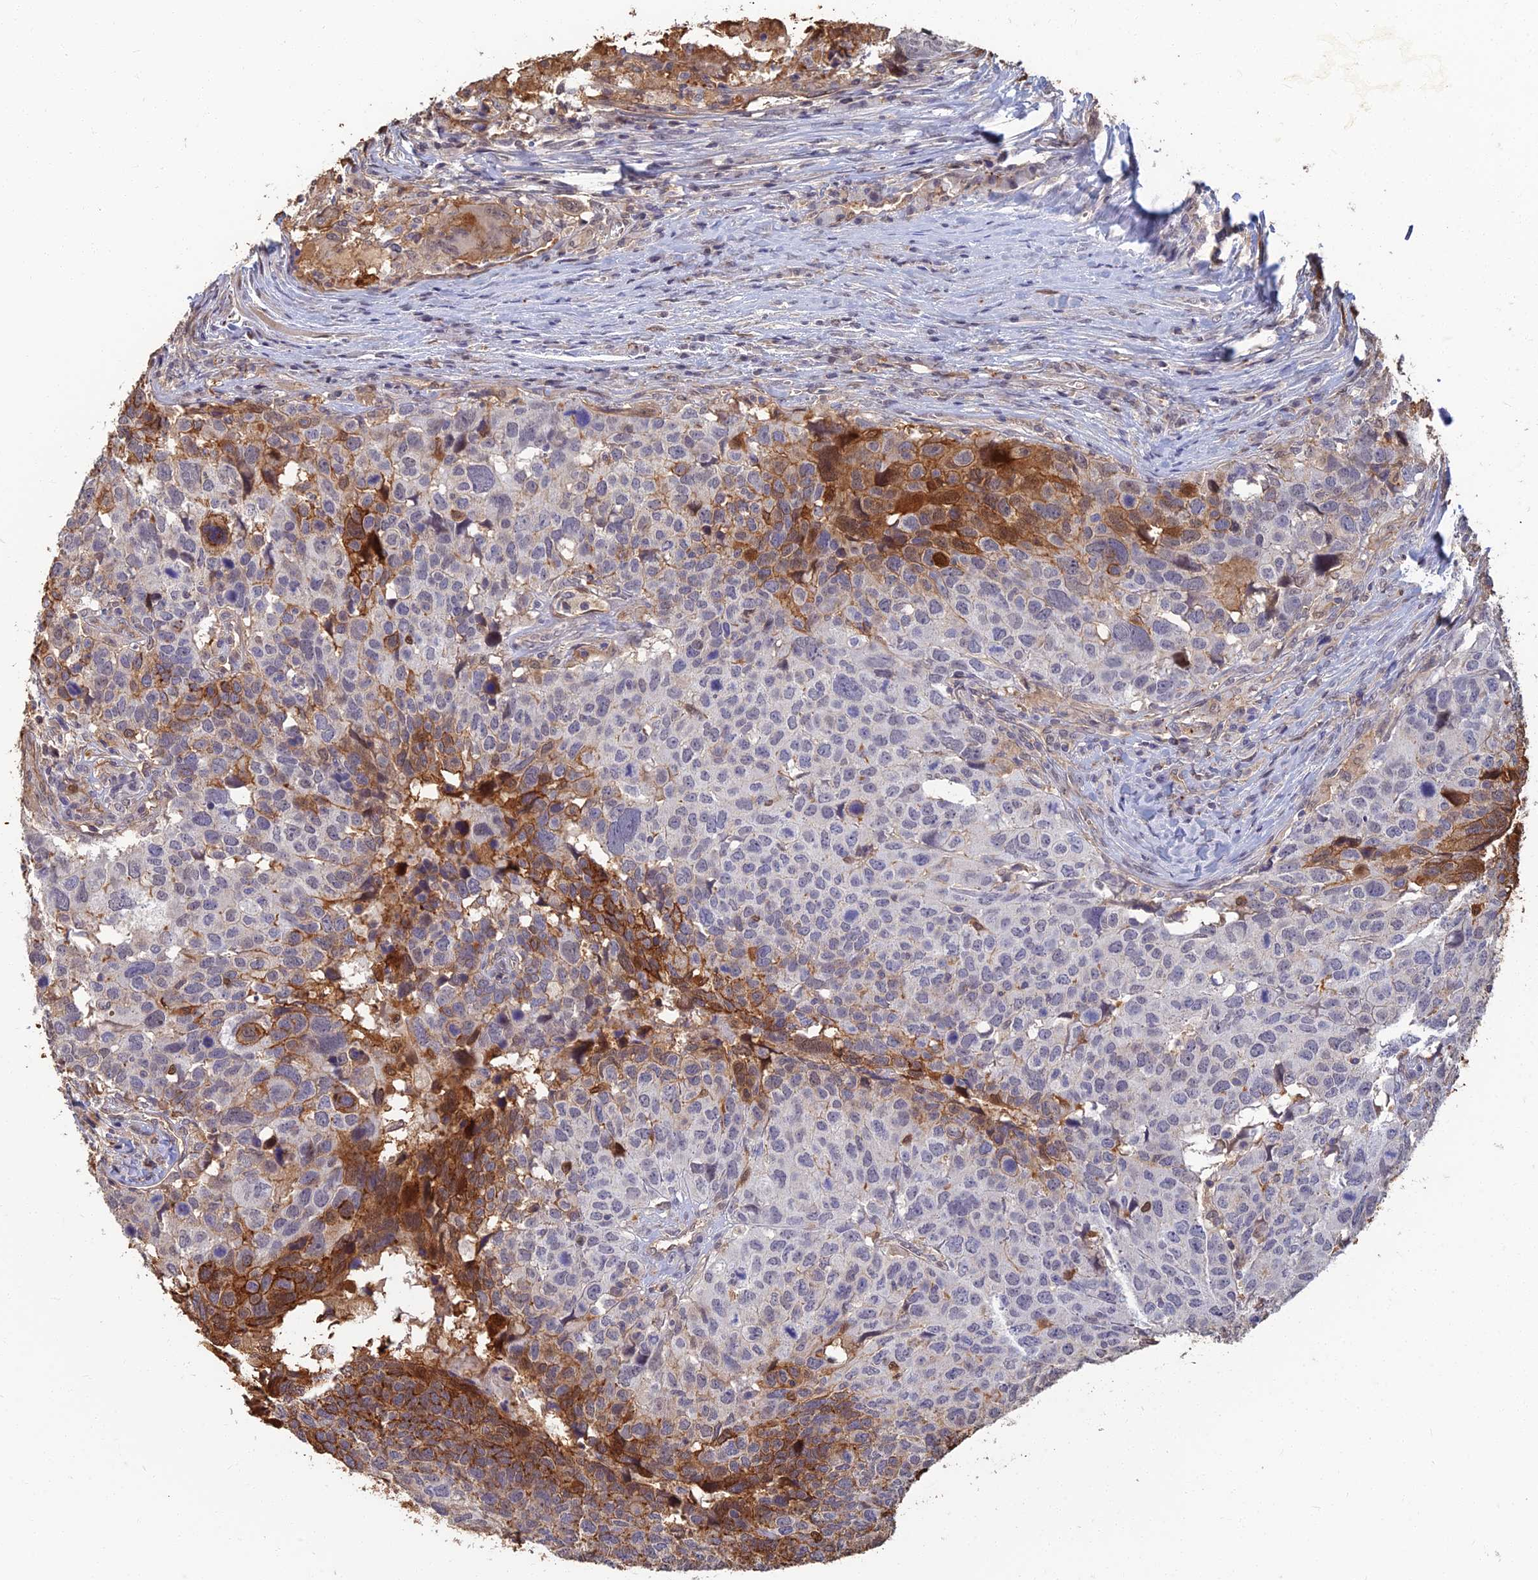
{"staining": {"intensity": "strong", "quantity": "<25%", "location": "cytoplasmic/membranous"}, "tissue": "head and neck cancer", "cell_type": "Tumor cells", "image_type": "cancer", "snomed": [{"axis": "morphology", "description": "Squamous cell carcinoma, NOS"}, {"axis": "topography", "description": "Head-Neck"}], "caption": "Human head and neck cancer stained with a brown dye reveals strong cytoplasmic/membranous positive expression in approximately <25% of tumor cells.", "gene": "LRRN3", "patient": {"sex": "male", "age": 66}}